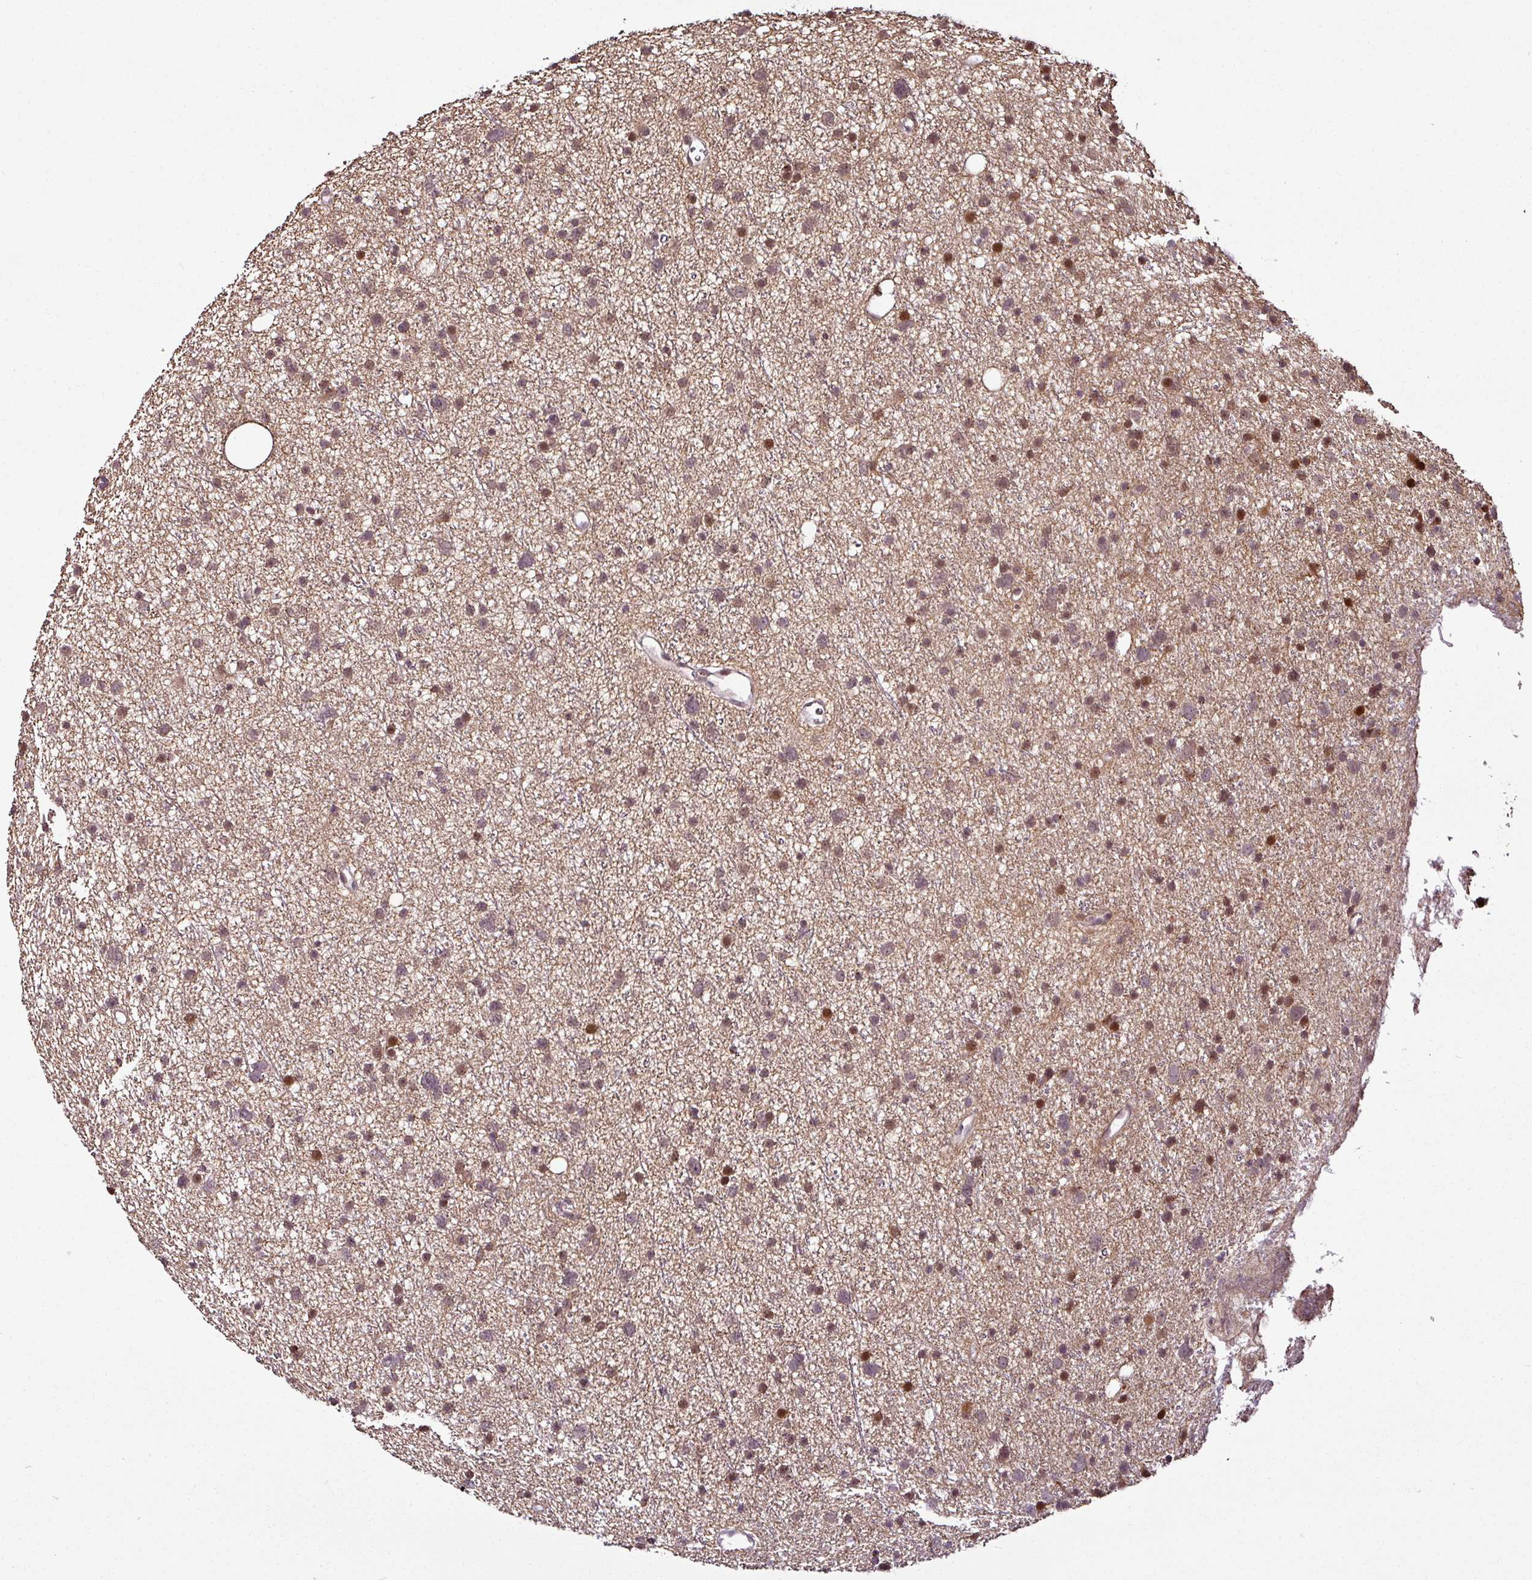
{"staining": {"intensity": "moderate", "quantity": "<25%", "location": "nuclear"}, "tissue": "glioma", "cell_type": "Tumor cells", "image_type": "cancer", "snomed": [{"axis": "morphology", "description": "Glioma, malignant, Low grade"}, {"axis": "topography", "description": "Cerebral cortex"}], "caption": "High-magnification brightfield microscopy of glioma stained with DAB (3,3'-diaminobenzidine) (brown) and counterstained with hematoxylin (blue). tumor cells exhibit moderate nuclear expression is appreciated in approximately<25% of cells.", "gene": "COPRS", "patient": {"sex": "female", "age": 39}}